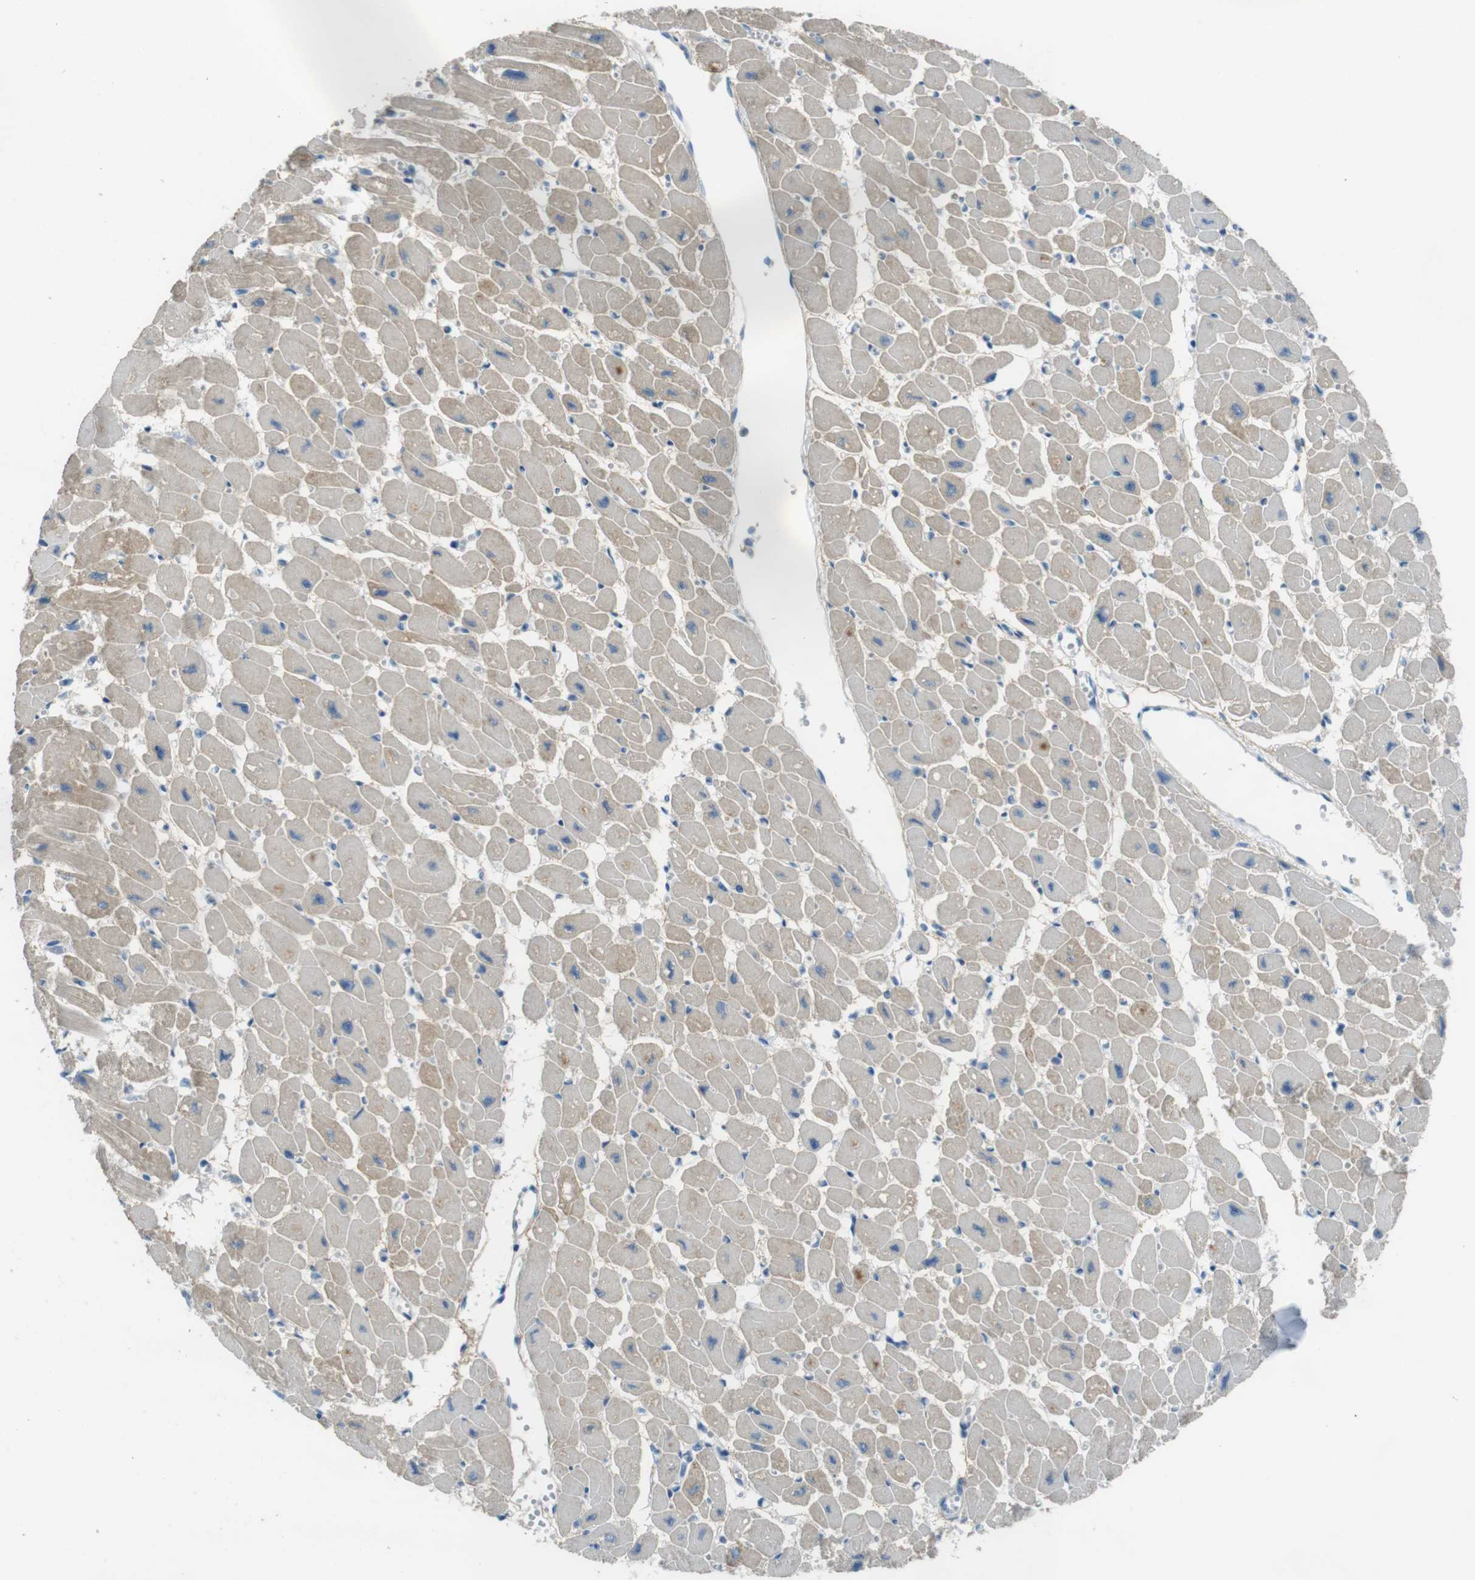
{"staining": {"intensity": "weak", "quantity": "<25%", "location": "cytoplasmic/membranous"}, "tissue": "heart muscle", "cell_type": "Cardiomyocytes", "image_type": "normal", "snomed": [{"axis": "morphology", "description": "Normal tissue, NOS"}, {"axis": "topography", "description": "Heart"}], "caption": "IHC of benign heart muscle displays no staining in cardiomyocytes.", "gene": "ENTPD7", "patient": {"sex": "female", "age": 54}}